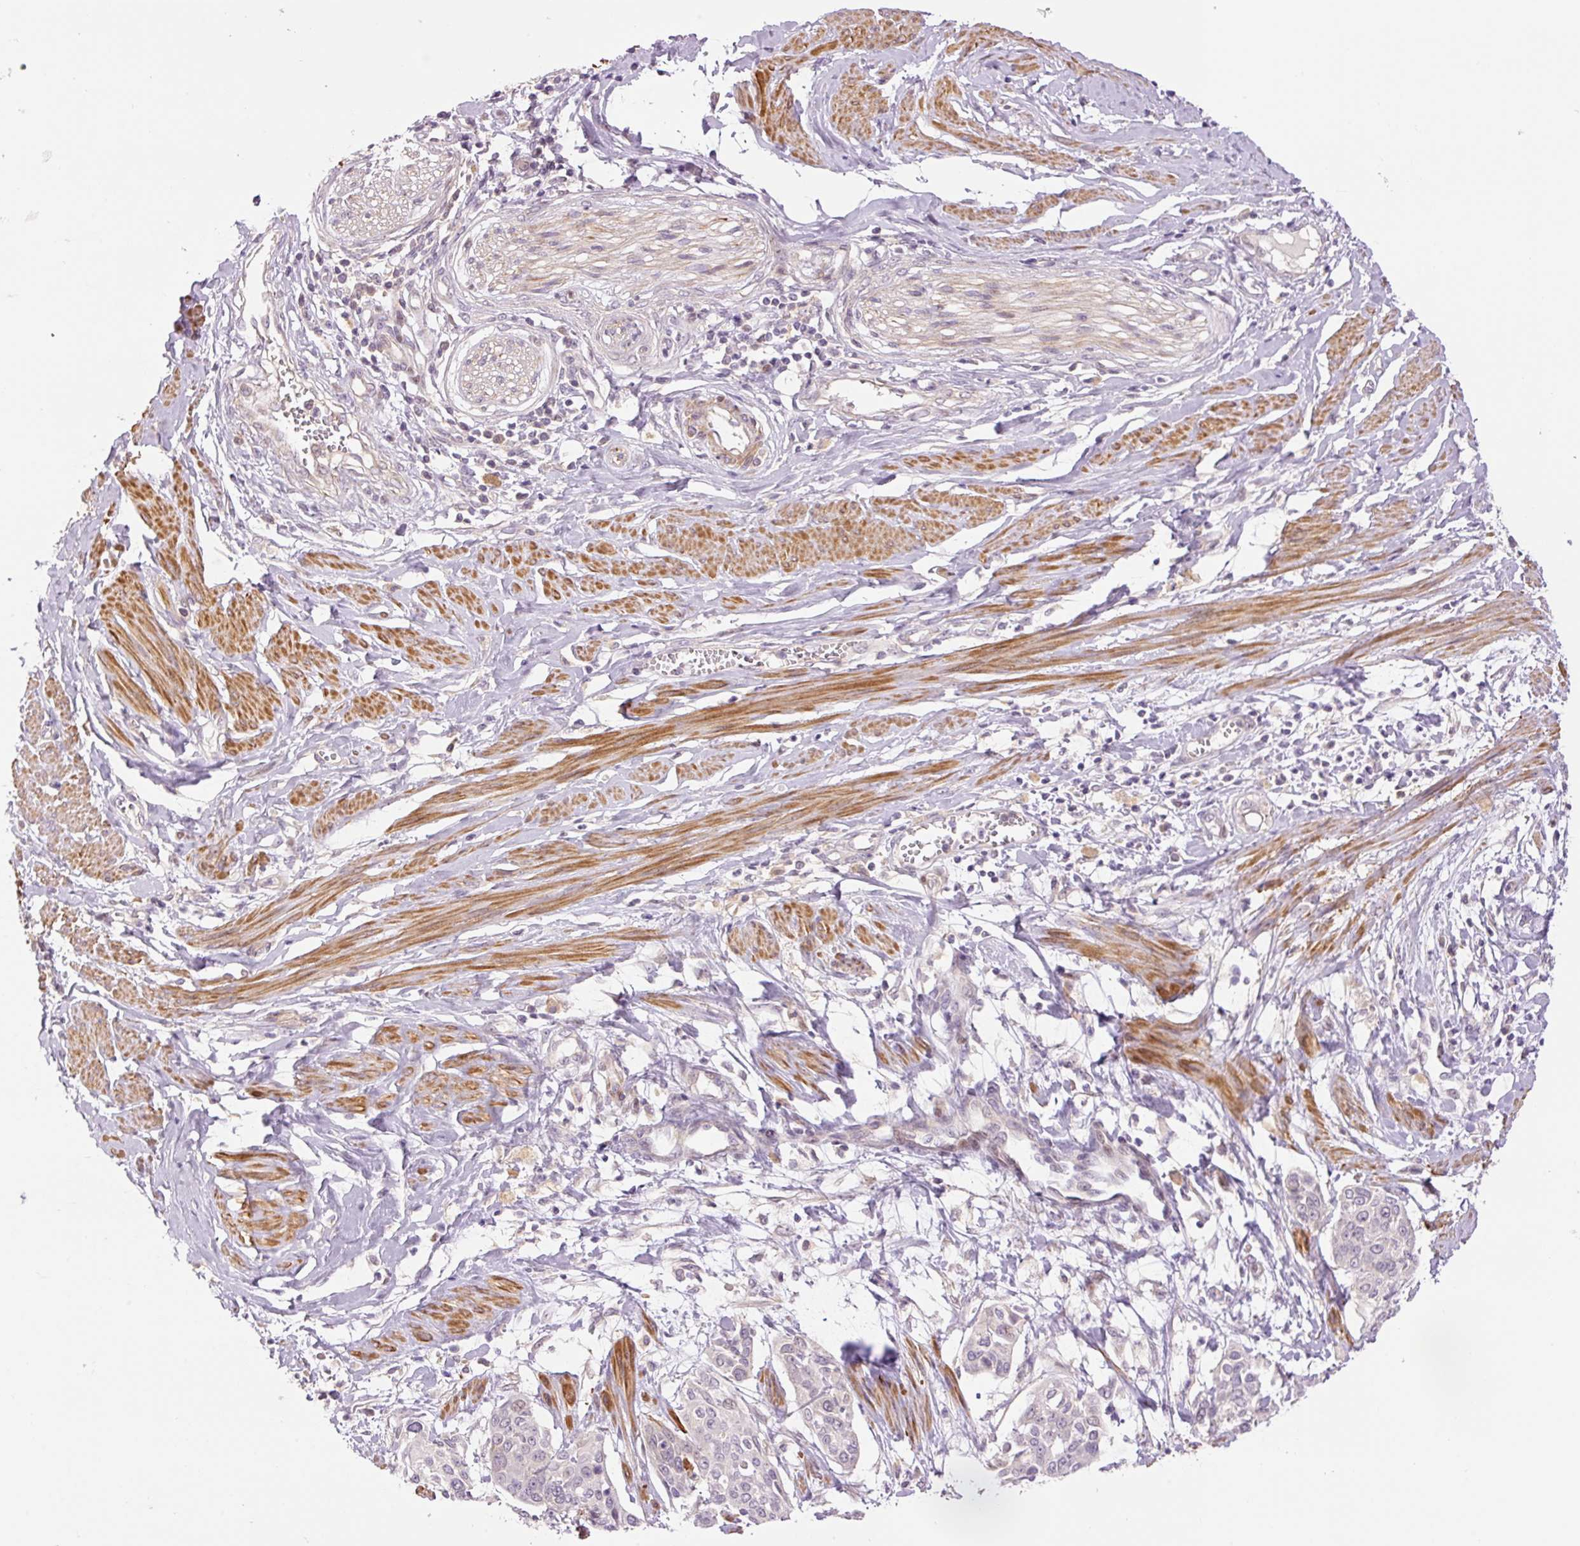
{"staining": {"intensity": "negative", "quantity": "none", "location": "none"}, "tissue": "cervical cancer", "cell_type": "Tumor cells", "image_type": "cancer", "snomed": [{"axis": "morphology", "description": "Squamous cell carcinoma, NOS"}, {"axis": "topography", "description": "Cervix"}], "caption": "Immunohistochemistry histopathology image of cervical squamous cell carcinoma stained for a protein (brown), which shows no positivity in tumor cells.", "gene": "SLC29A3", "patient": {"sex": "female", "age": 44}}